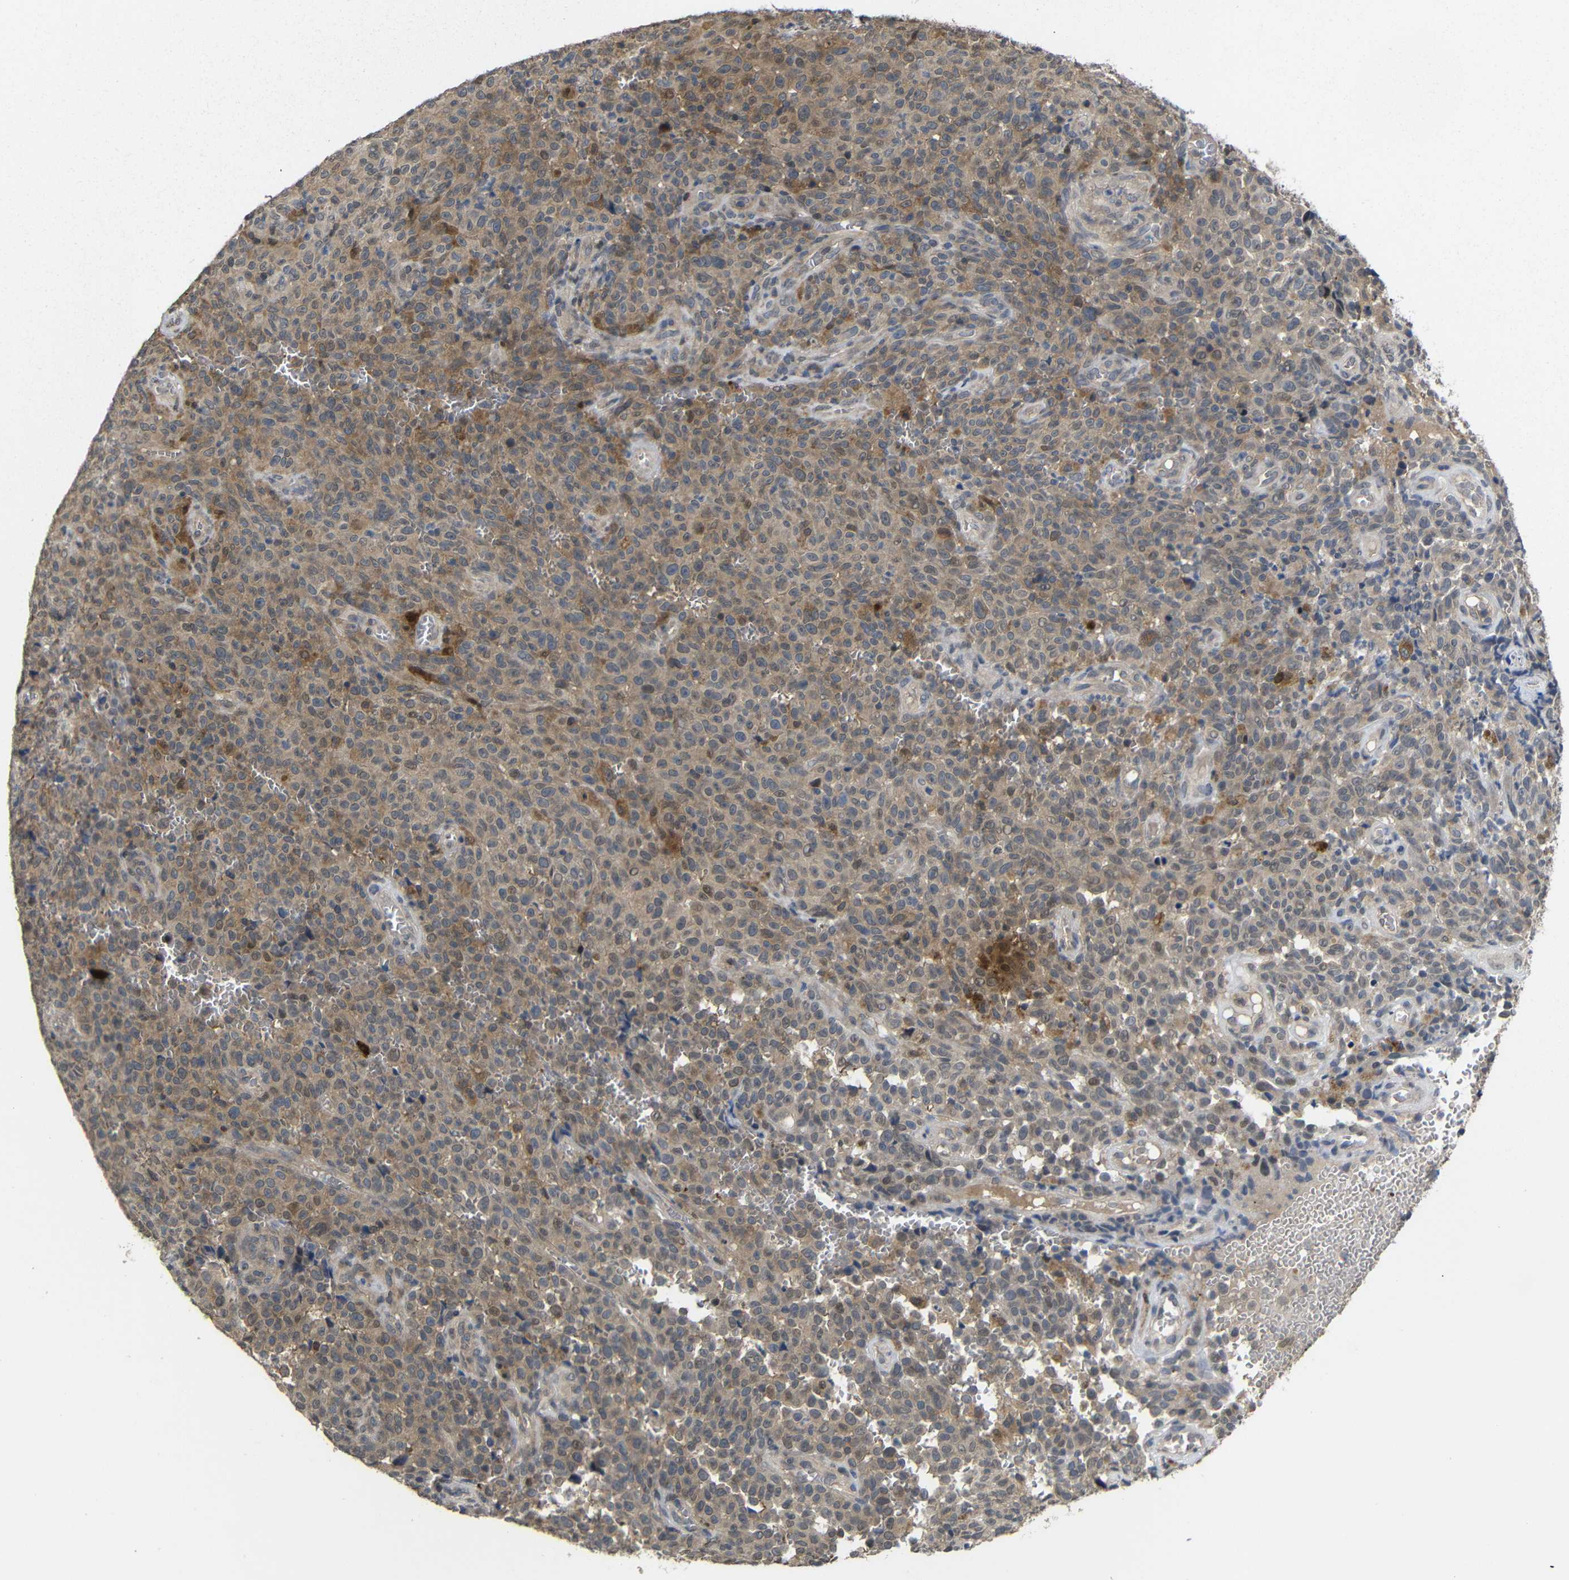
{"staining": {"intensity": "weak", "quantity": ">75%", "location": "cytoplasmic/membranous,nuclear"}, "tissue": "melanoma", "cell_type": "Tumor cells", "image_type": "cancer", "snomed": [{"axis": "morphology", "description": "Malignant melanoma, NOS"}, {"axis": "topography", "description": "Skin"}], "caption": "A histopathology image of melanoma stained for a protein demonstrates weak cytoplasmic/membranous and nuclear brown staining in tumor cells. (IHC, brightfield microscopy, high magnification).", "gene": "ATG12", "patient": {"sex": "female", "age": 82}}